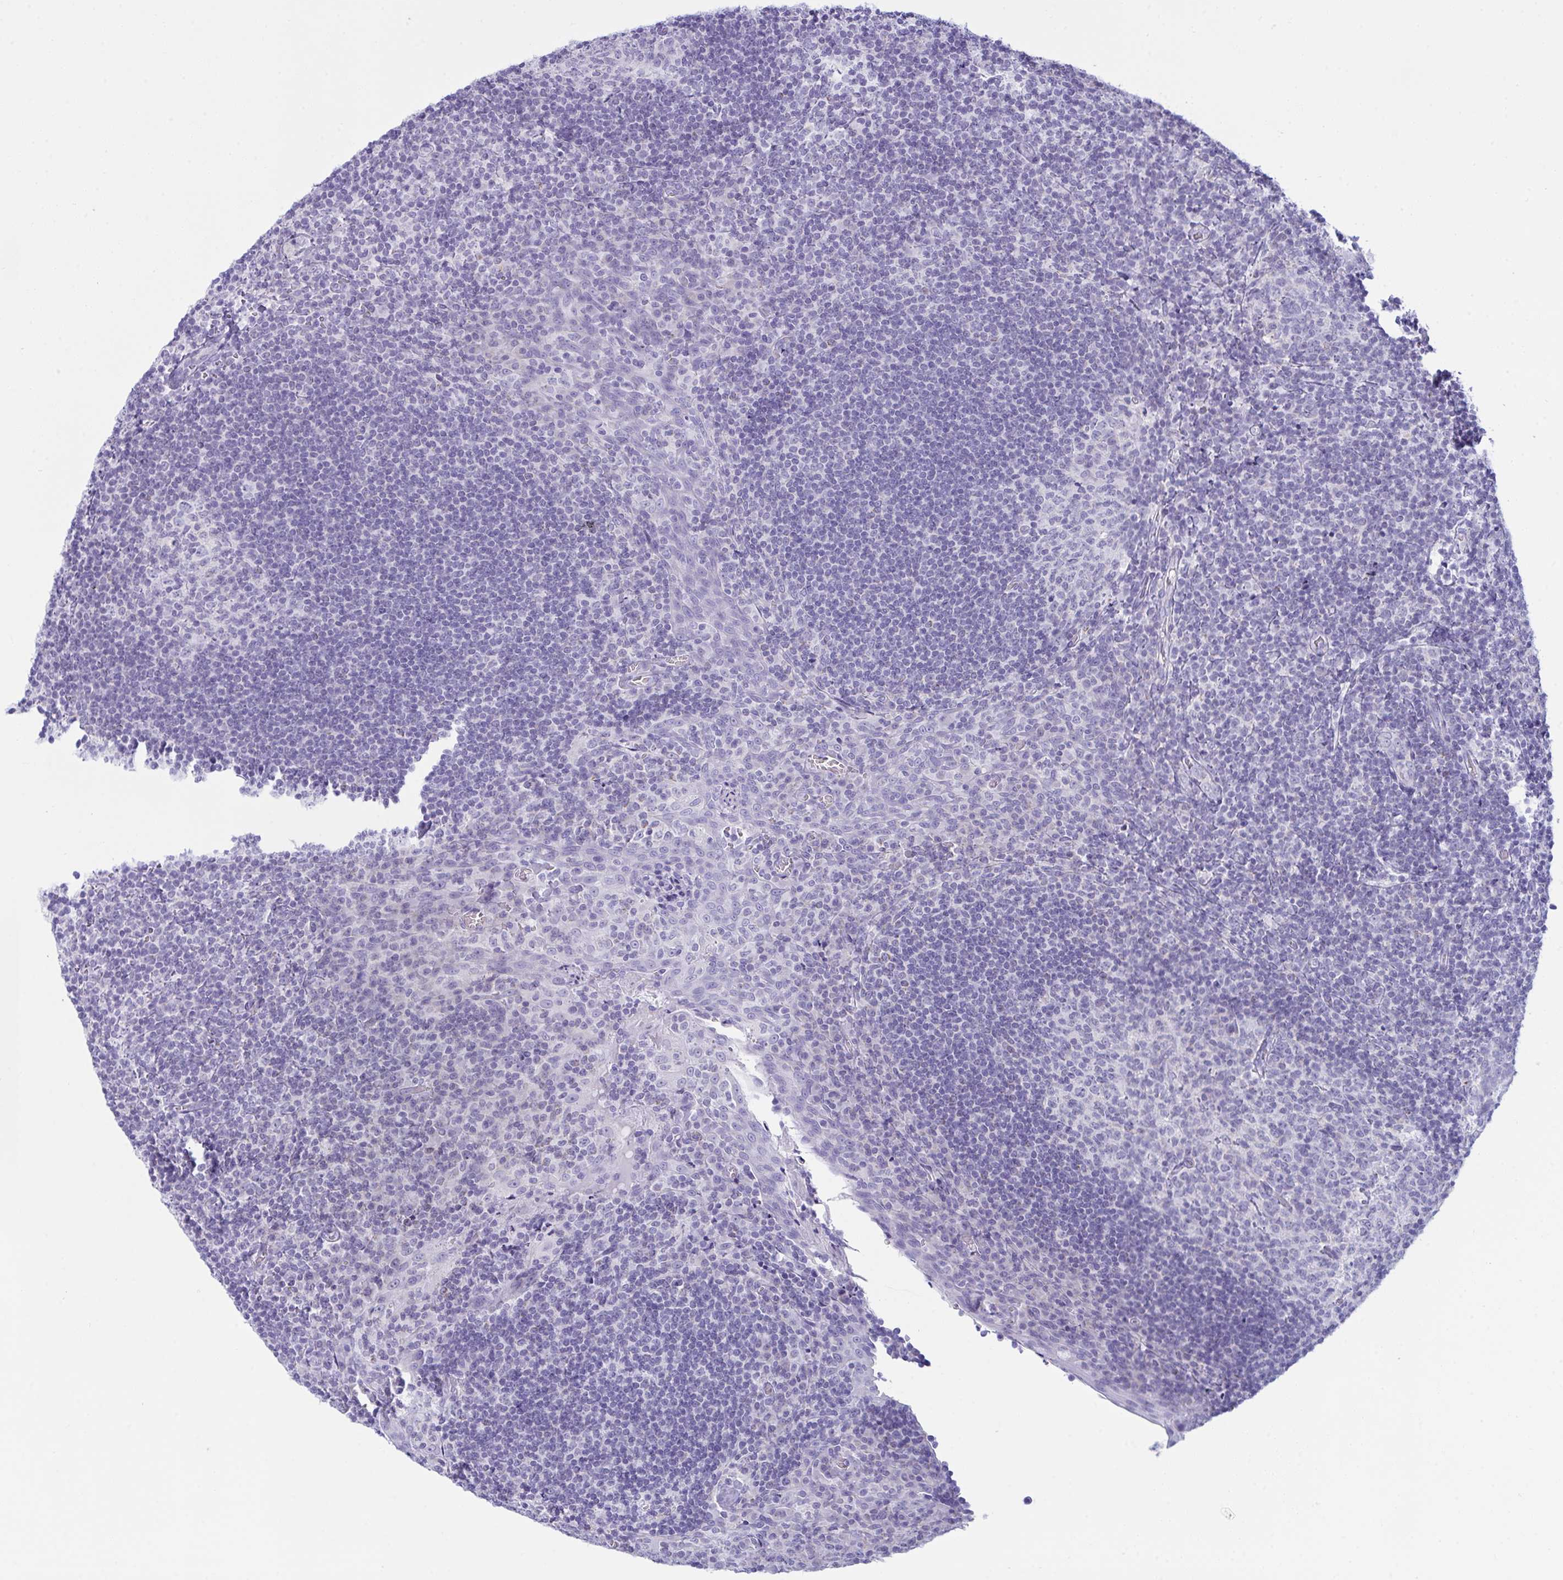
{"staining": {"intensity": "negative", "quantity": "none", "location": "none"}, "tissue": "tonsil", "cell_type": "Germinal center cells", "image_type": "normal", "snomed": [{"axis": "morphology", "description": "Normal tissue, NOS"}, {"axis": "topography", "description": "Tonsil"}], "caption": "This is a photomicrograph of immunohistochemistry staining of unremarkable tonsil, which shows no expression in germinal center cells.", "gene": "BBS1", "patient": {"sex": "male", "age": 17}}